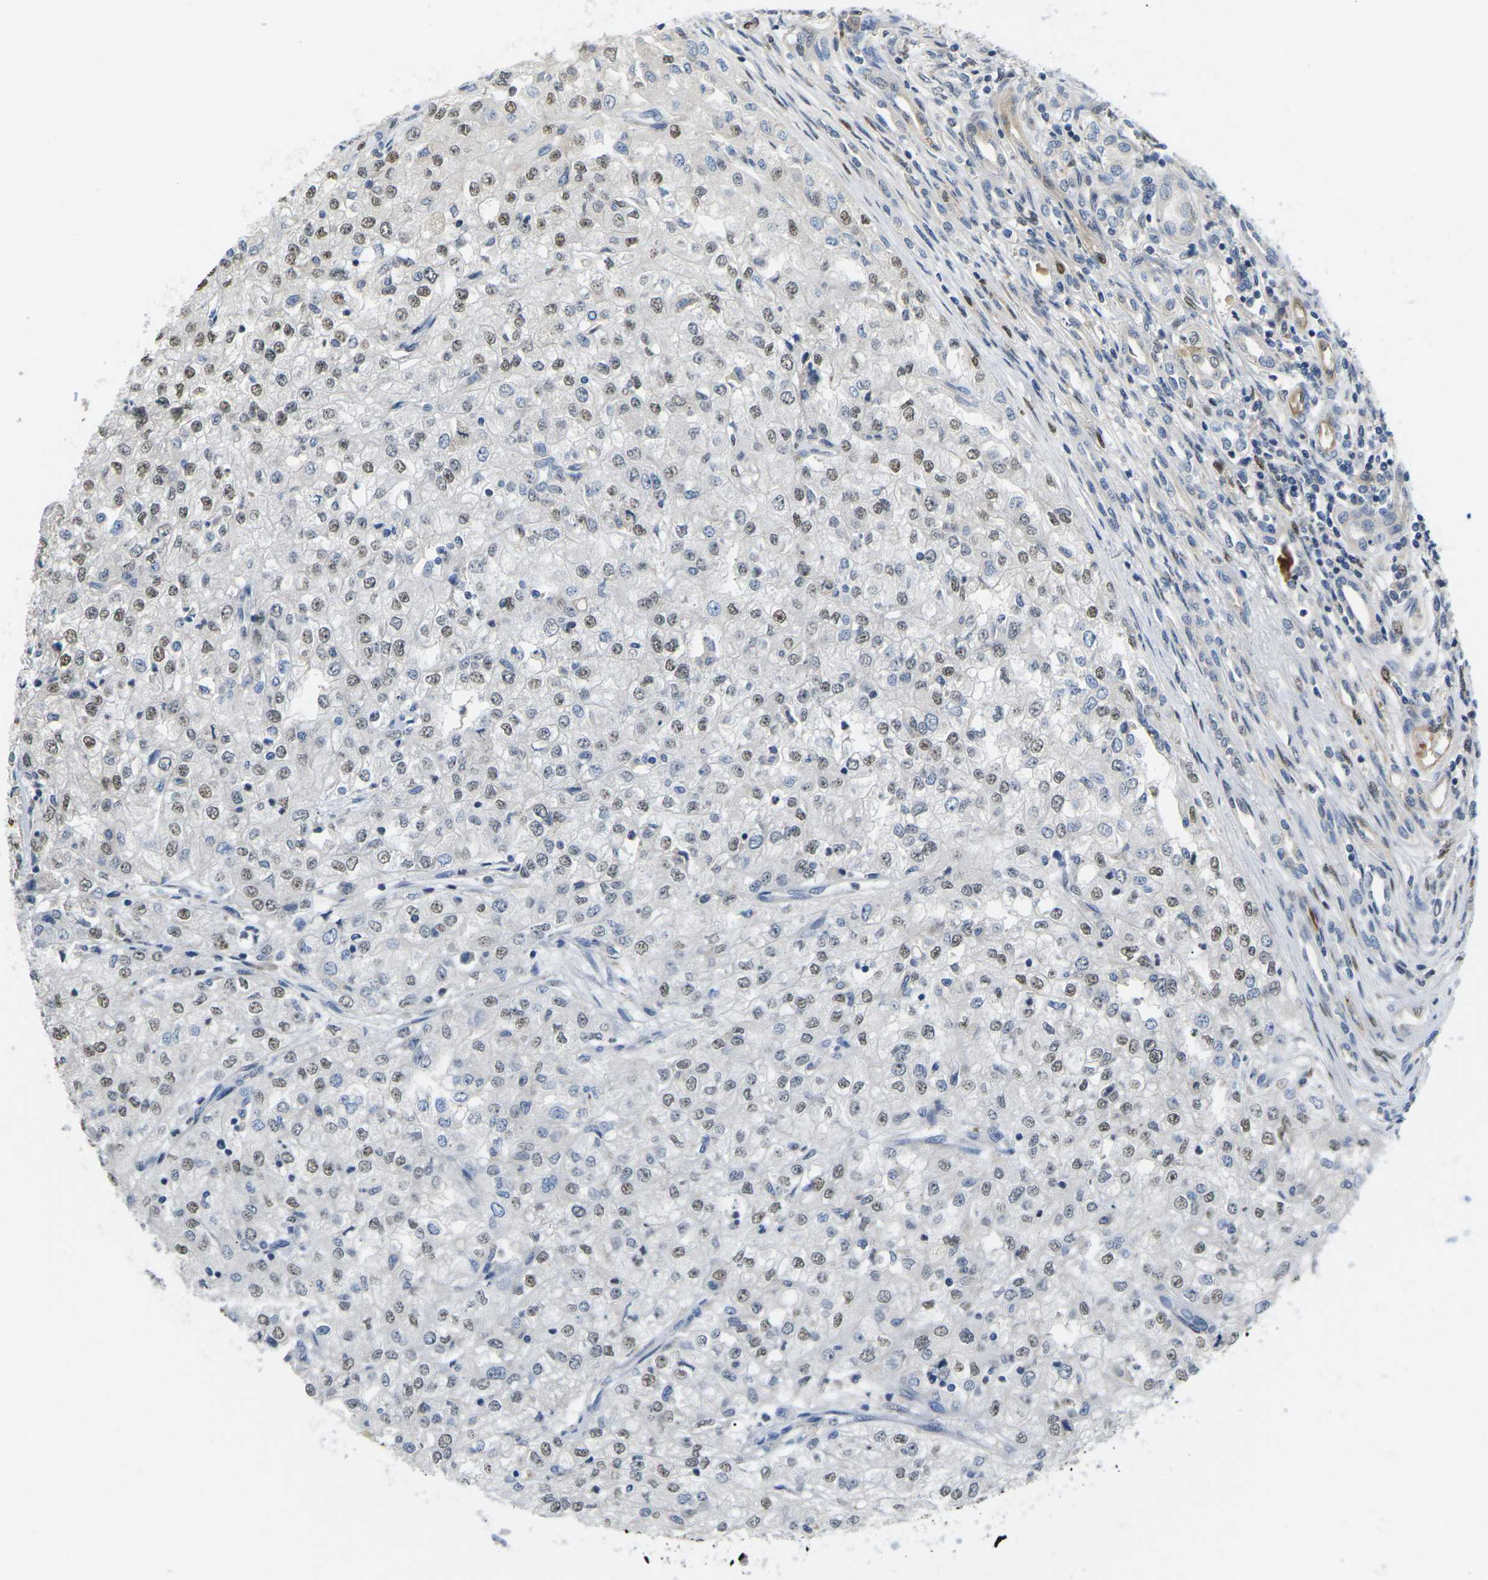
{"staining": {"intensity": "weak", "quantity": "25%-75%", "location": "nuclear"}, "tissue": "renal cancer", "cell_type": "Tumor cells", "image_type": "cancer", "snomed": [{"axis": "morphology", "description": "Adenocarcinoma, NOS"}, {"axis": "topography", "description": "Kidney"}], "caption": "Immunohistochemical staining of renal adenocarcinoma reveals weak nuclear protein positivity in approximately 25%-75% of tumor cells.", "gene": "ERBB4", "patient": {"sex": "female", "age": 54}}